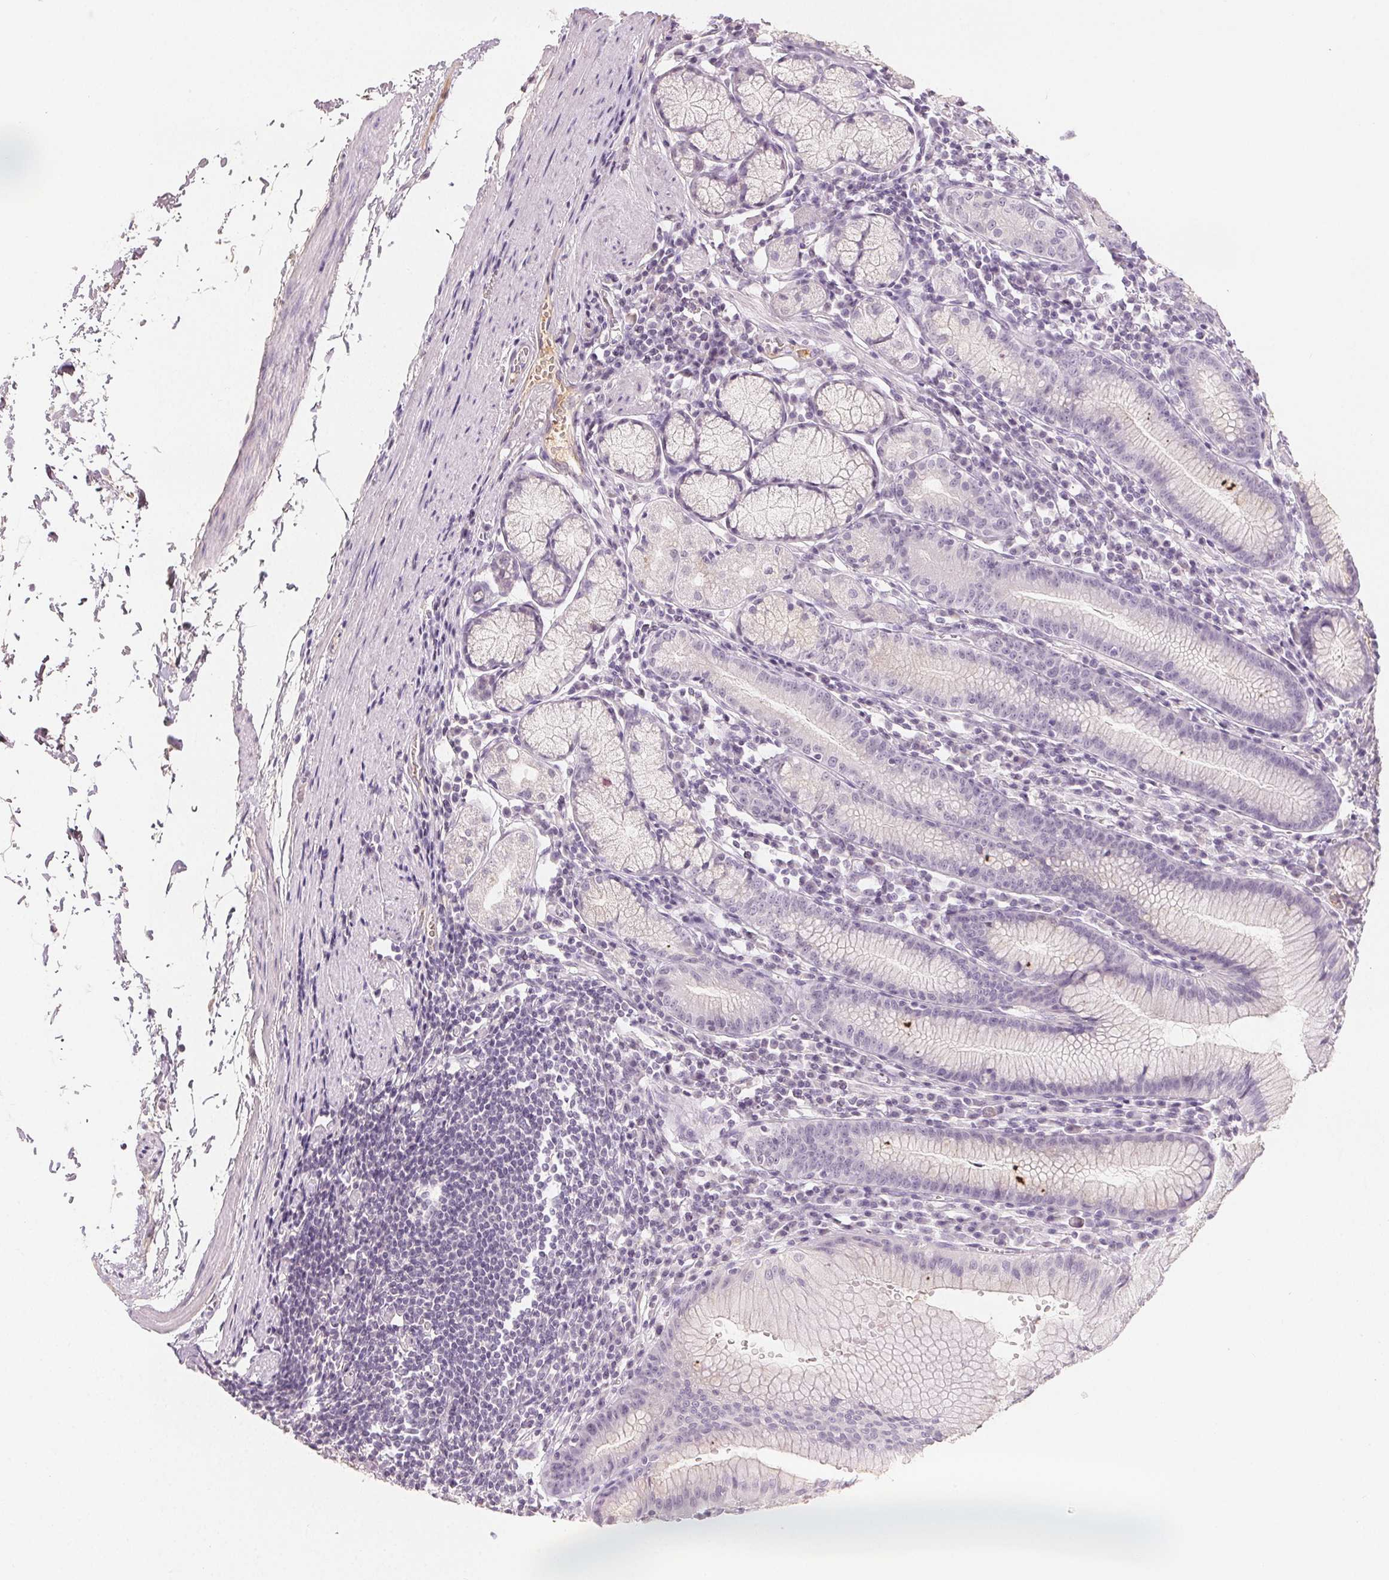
{"staining": {"intensity": "weak", "quantity": "<25%", "location": "cytoplasmic/membranous"}, "tissue": "stomach", "cell_type": "Glandular cells", "image_type": "normal", "snomed": [{"axis": "morphology", "description": "Normal tissue, NOS"}, {"axis": "topography", "description": "Stomach"}], "caption": "Micrograph shows no significant protein positivity in glandular cells of benign stomach. (IHC, brightfield microscopy, high magnification).", "gene": "AFM", "patient": {"sex": "male", "age": 55}}